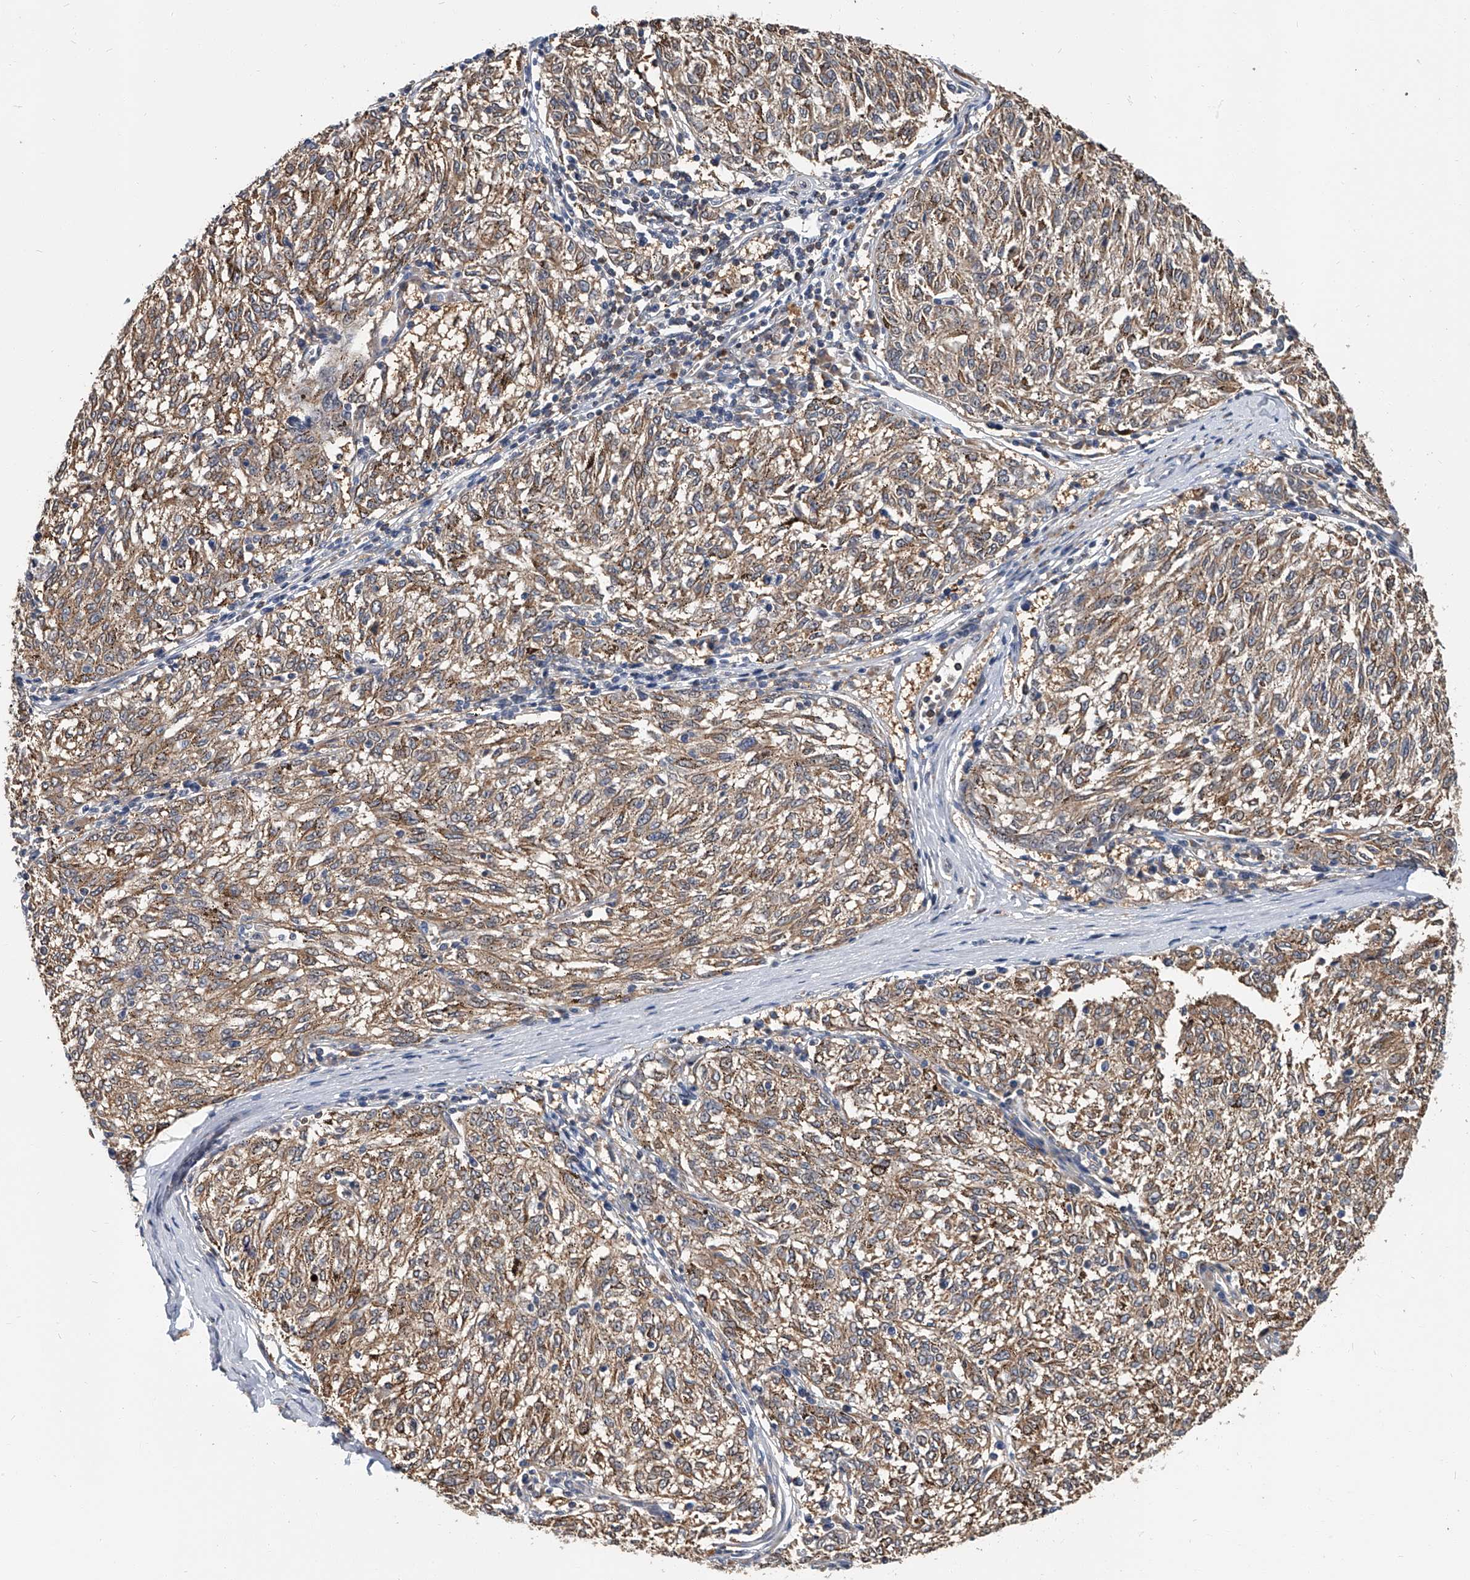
{"staining": {"intensity": "weak", "quantity": ">75%", "location": "cytoplasmic/membranous"}, "tissue": "melanoma", "cell_type": "Tumor cells", "image_type": "cancer", "snomed": [{"axis": "morphology", "description": "Malignant melanoma, NOS"}, {"axis": "topography", "description": "Skin"}], "caption": "Immunohistochemistry photomicrograph of melanoma stained for a protein (brown), which reveals low levels of weak cytoplasmic/membranous staining in about >75% of tumor cells.", "gene": "CD200", "patient": {"sex": "female", "age": 72}}